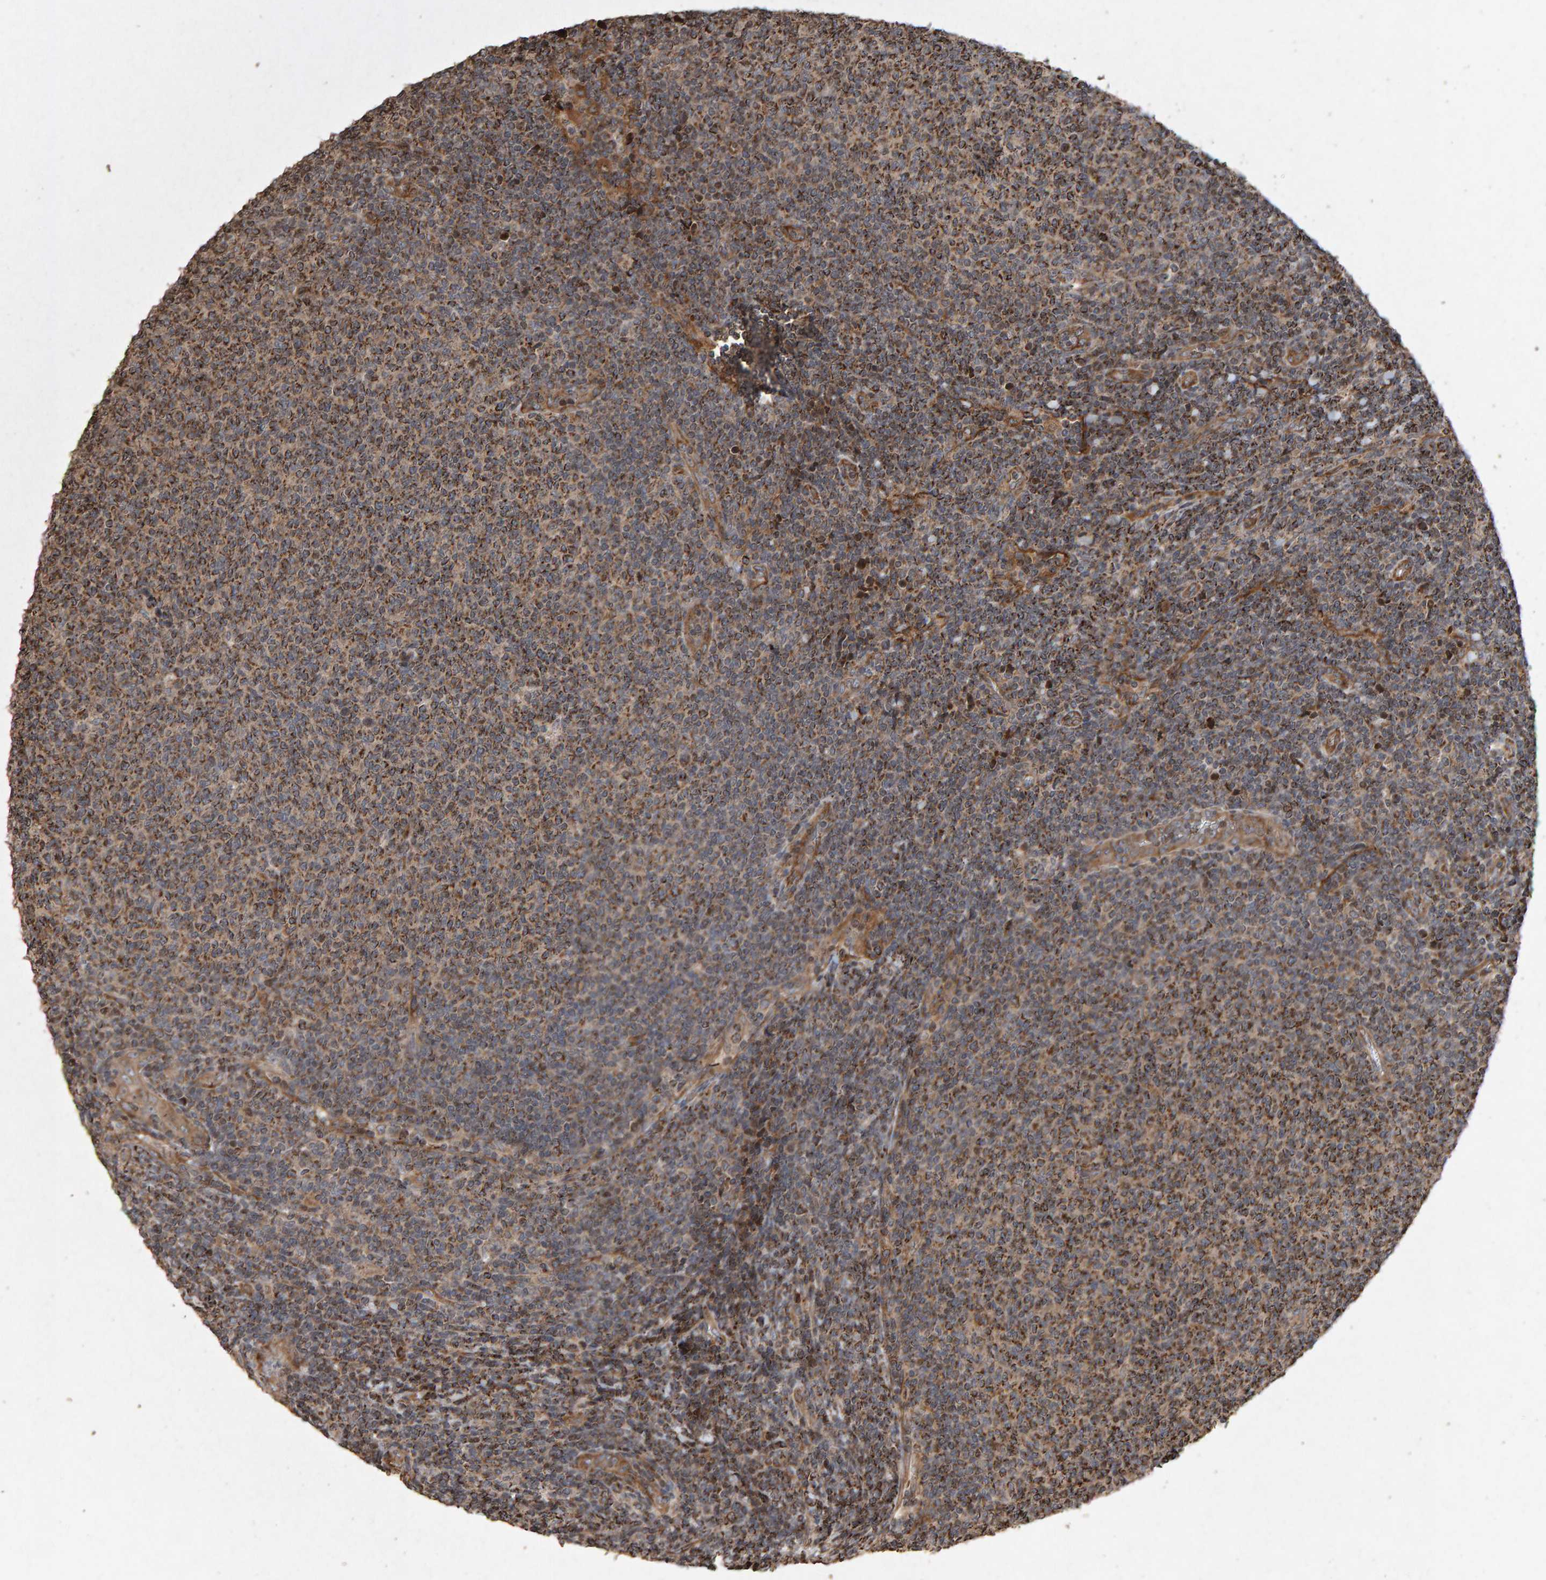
{"staining": {"intensity": "moderate", "quantity": ">75%", "location": "cytoplasmic/membranous"}, "tissue": "lymphoma", "cell_type": "Tumor cells", "image_type": "cancer", "snomed": [{"axis": "morphology", "description": "Malignant lymphoma, non-Hodgkin's type, Low grade"}, {"axis": "topography", "description": "Lymph node"}], "caption": "This photomicrograph displays lymphoma stained with IHC to label a protein in brown. The cytoplasmic/membranous of tumor cells show moderate positivity for the protein. Nuclei are counter-stained blue.", "gene": "OSBP2", "patient": {"sex": "male", "age": 66}}